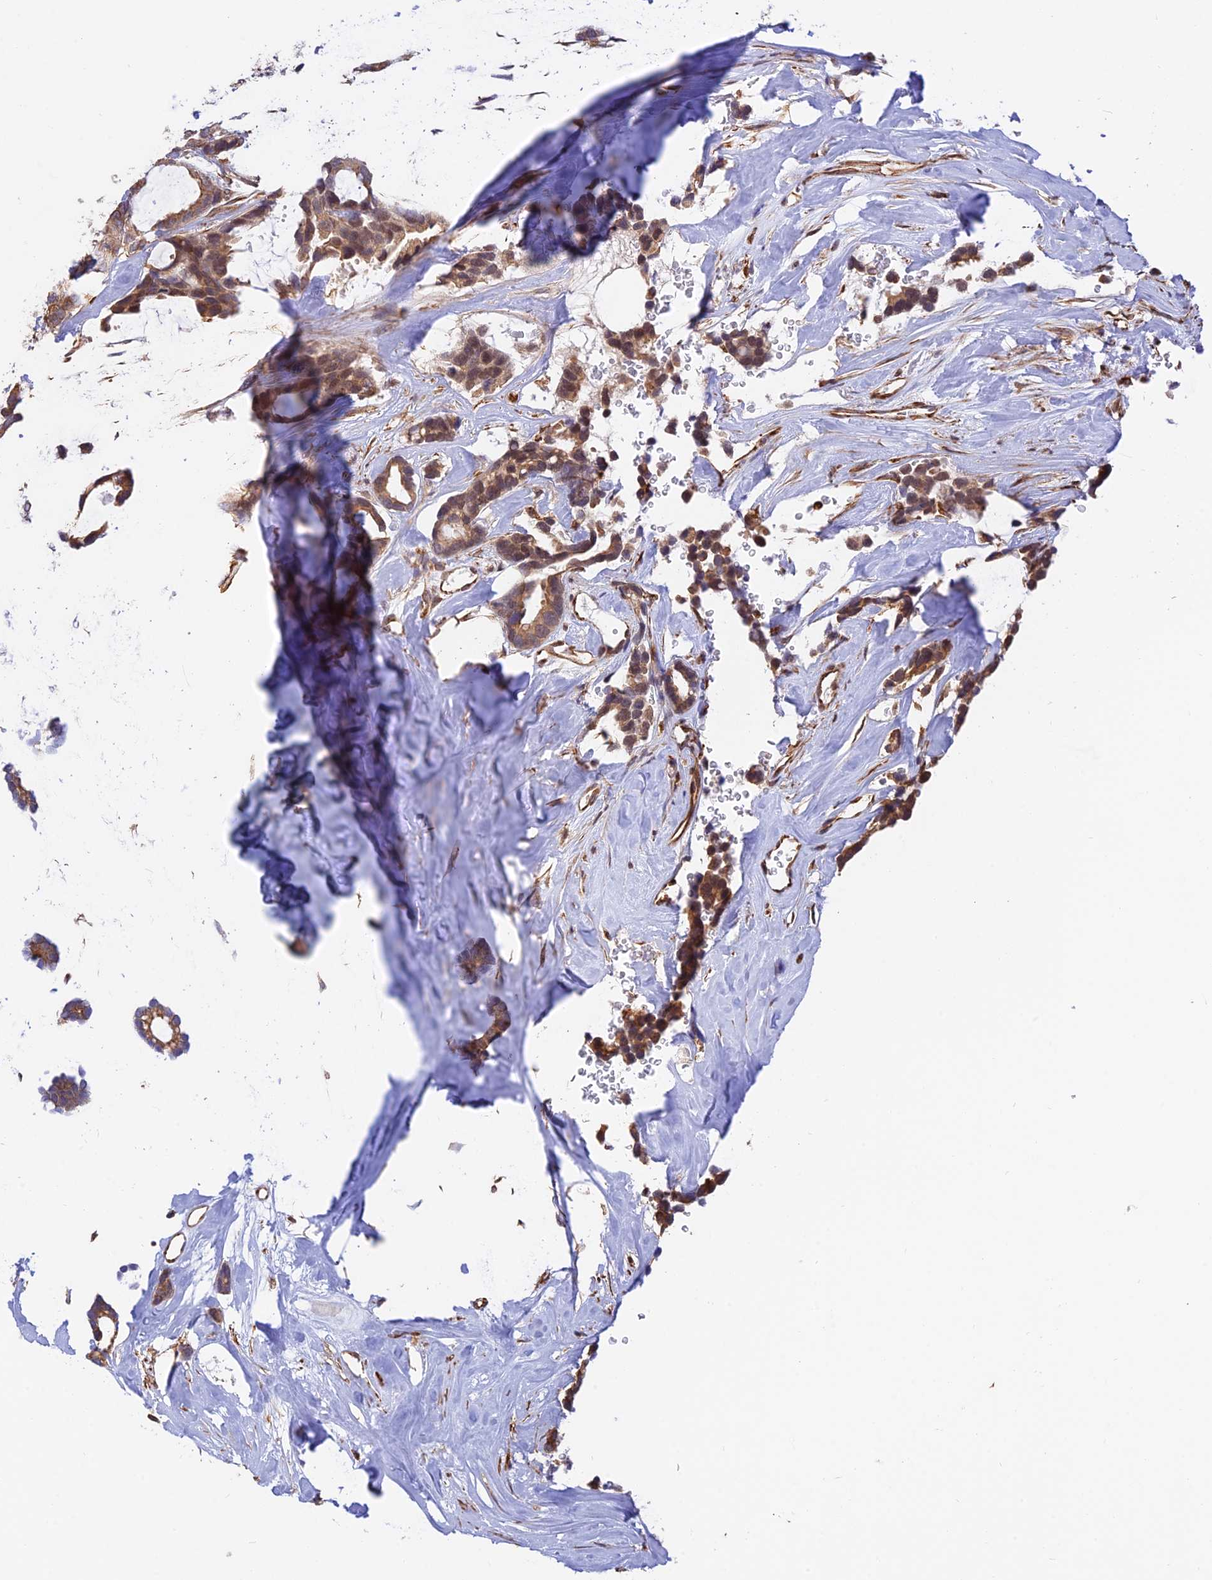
{"staining": {"intensity": "moderate", "quantity": ">75%", "location": "cytoplasmic/membranous,nuclear"}, "tissue": "breast cancer", "cell_type": "Tumor cells", "image_type": "cancer", "snomed": [{"axis": "morphology", "description": "Duct carcinoma"}, {"axis": "topography", "description": "Breast"}], "caption": "High-magnification brightfield microscopy of breast intraductal carcinoma stained with DAB (3,3'-diaminobenzidine) (brown) and counterstained with hematoxylin (blue). tumor cells exhibit moderate cytoplasmic/membranous and nuclear positivity is present in about>75% of cells. (DAB (3,3'-diaminobenzidine) = brown stain, brightfield microscopy at high magnification).", "gene": "PAGR1", "patient": {"sex": "female", "age": 87}}